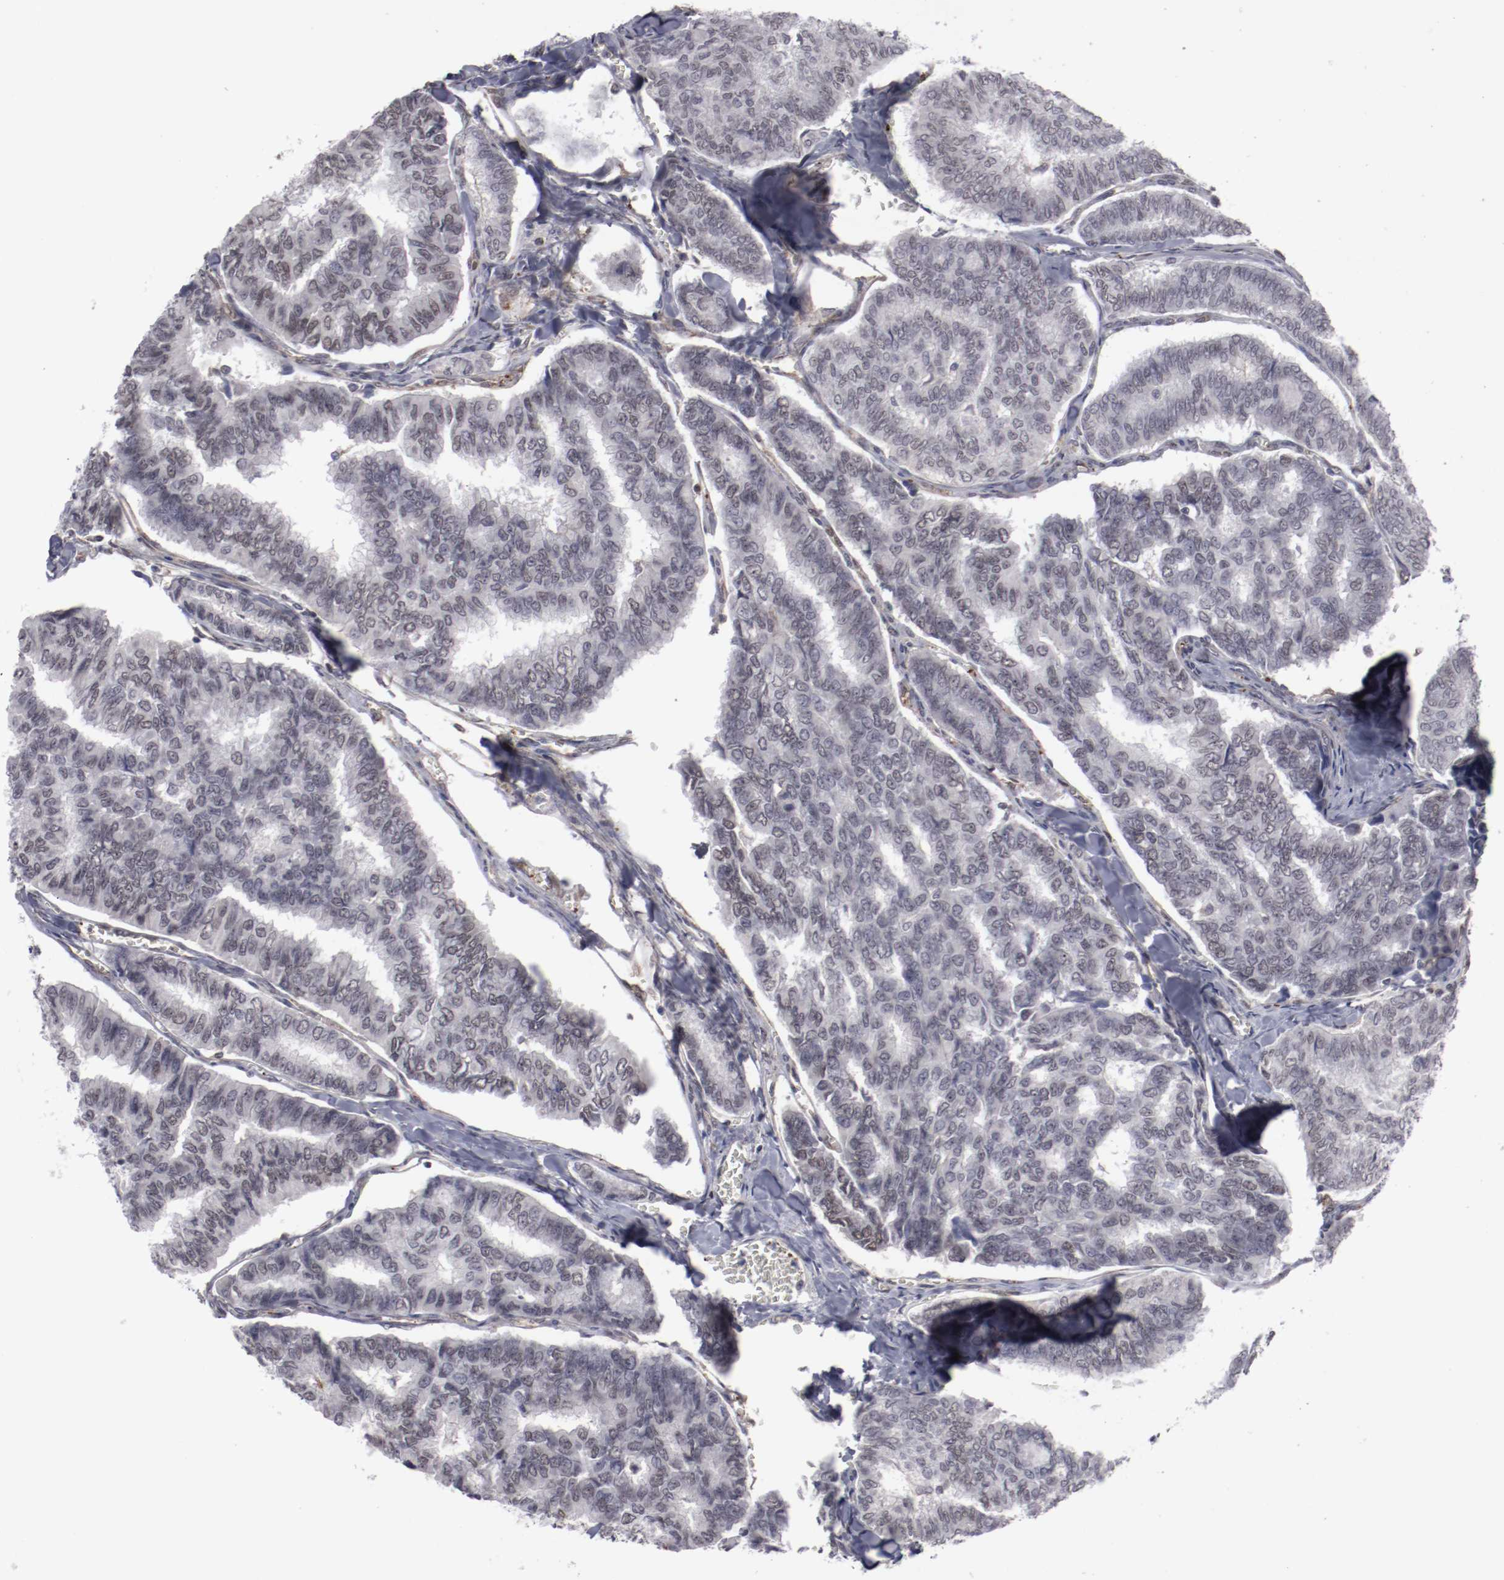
{"staining": {"intensity": "negative", "quantity": "none", "location": "none"}, "tissue": "thyroid cancer", "cell_type": "Tumor cells", "image_type": "cancer", "snomed": [{"axis": "morphology", "description": "Papillary adenocarcinoma, NOS"}, {"axis": "topography", "description": "Thyroid gland"}], "caption": "Immunohistochemistry (IHC) of thyroid cancer demonstrates no positivity in tumor cells. (Immunohistochemistry (IHC), brightfield microscopy, high magnification).", "gene": "LEF1", "patient": {"sex": "female", "age": 35}}